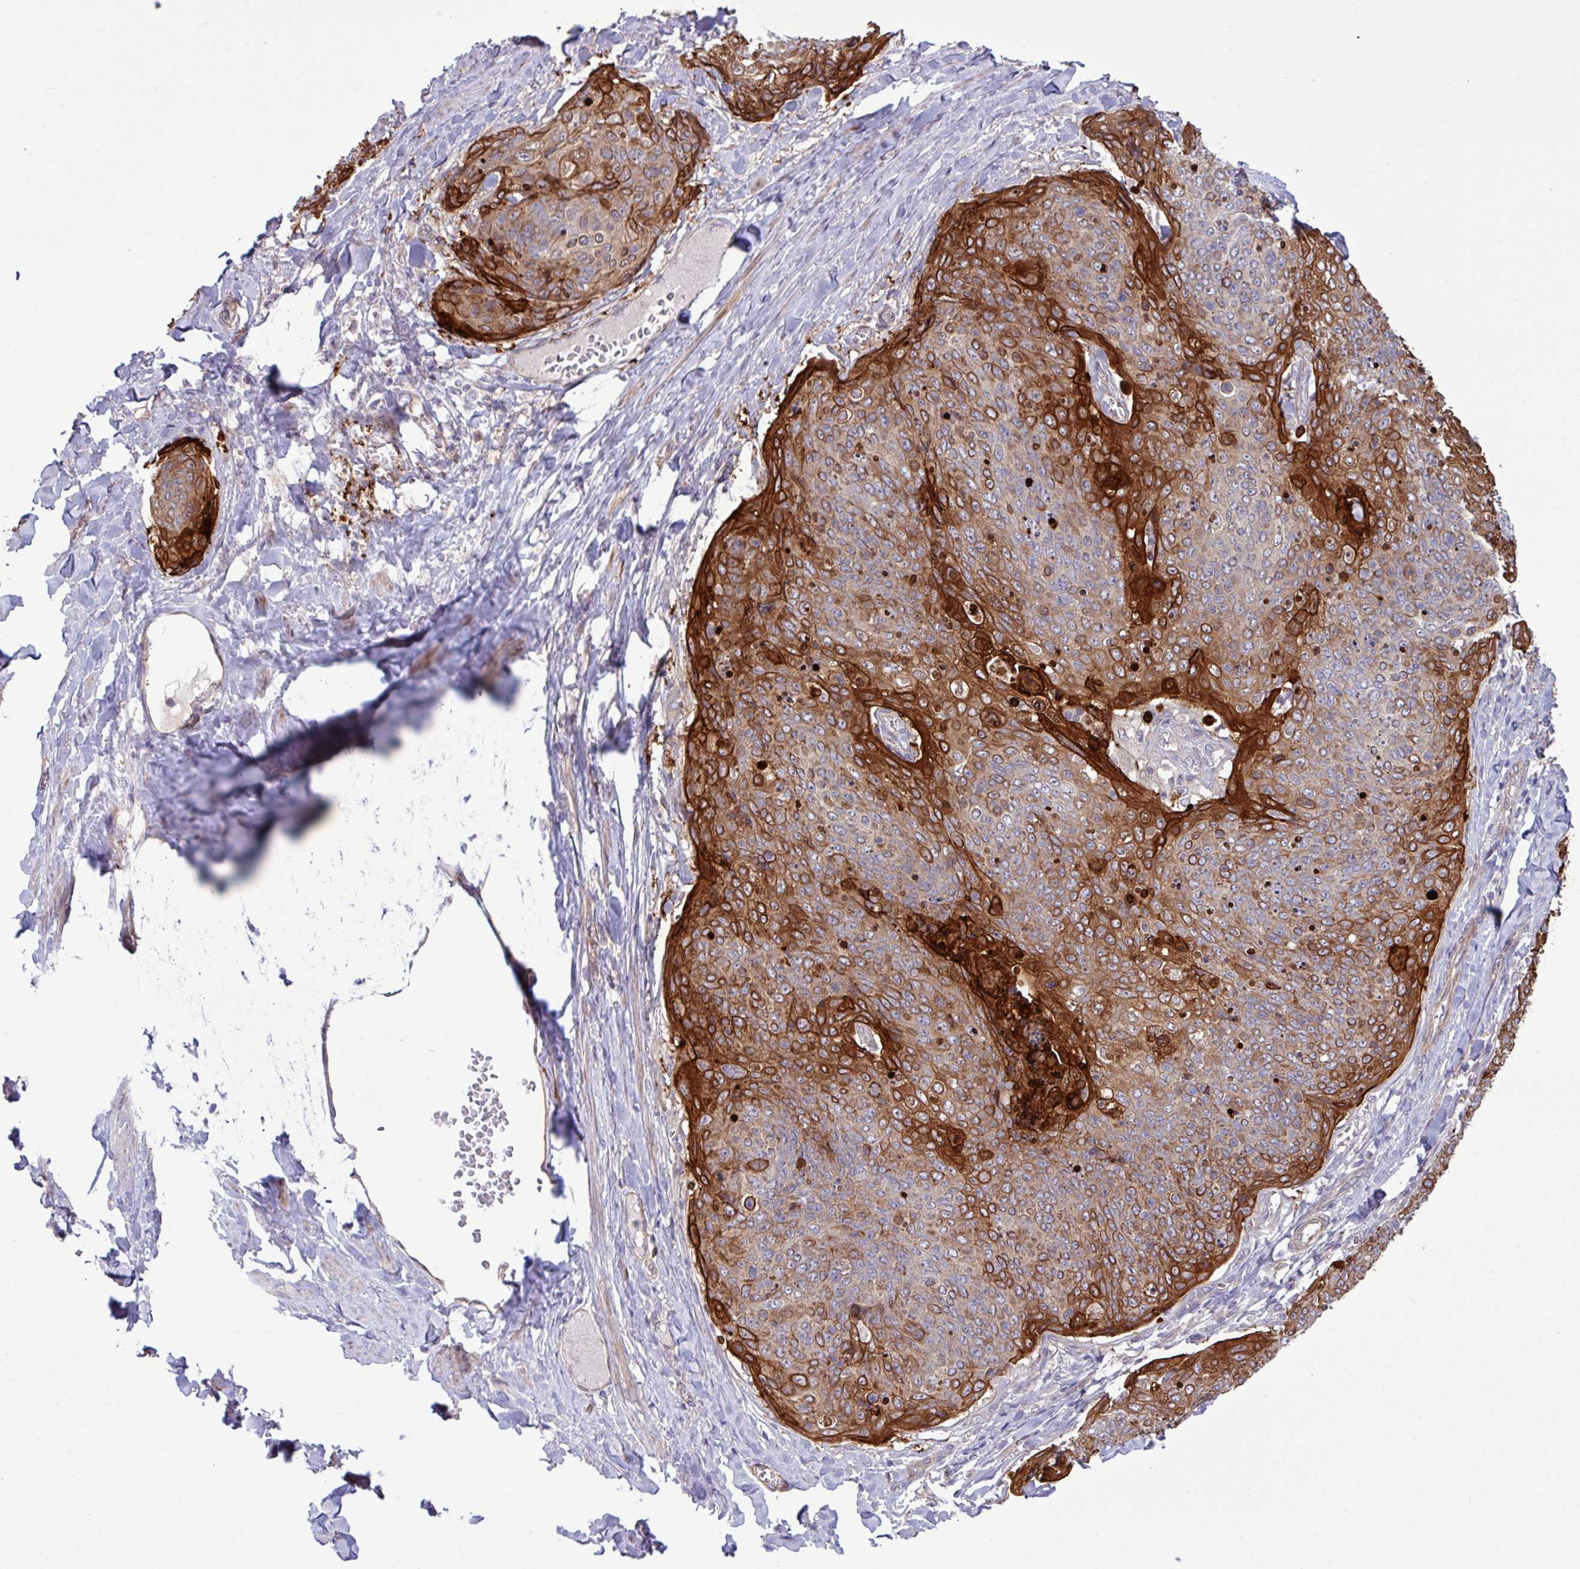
{"staining": {"intensity": "strong", "quantity": "25%-75%", "location": "cytoplasmic/membranous"}, "tissue": "skin cancer", "cell_type": "Tumor cells", "image_type": "cancer", "snomed": [{"axis": "morphology", "description": "Squamous cell carcinoma, NOS"}, {"axis": "topography", "description": "Skin"}, {"axis": "topography", "description": "Vulva"}], "caption": "Protein staining of skin squamous cell carcinoma tissue exhibits strong cytoplasmic/membranous positivity in about 25%-75% of tumor cells.", "gene": "CNTRL", "patient": {"sex": "female", "age": 85}}